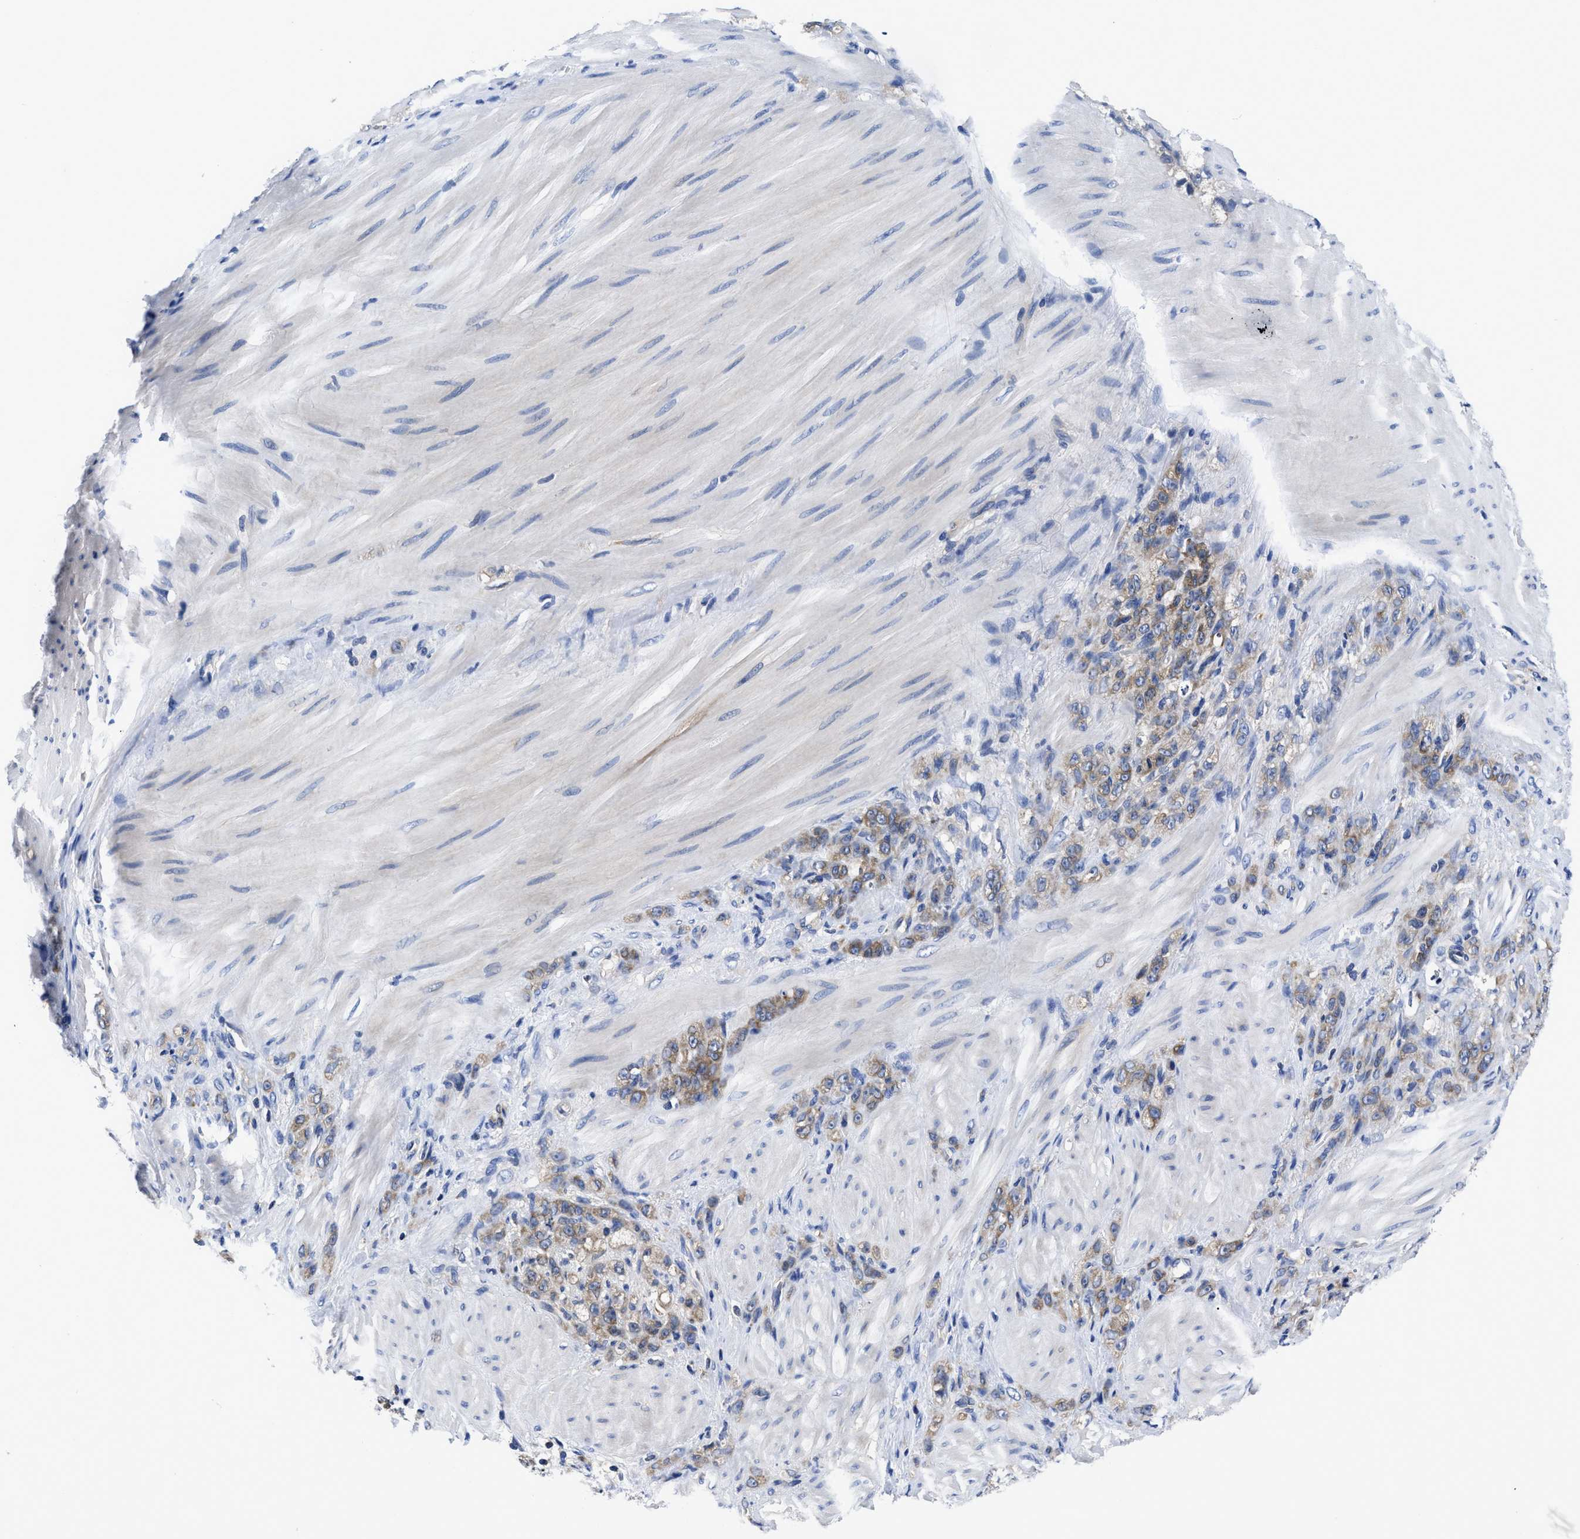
{"staining": {"intensity": "weak", "quantity": "25%-75%", "location": "cytoplasmic/membranous"}, "tissue": "stomach cancer", "cell_type": "Tumor cells", "image_type": "cancer", "snomed": [{"axis": "morphology", "description": "Normal tissue, NOS"}, {"axis": "morphology", "description": "Adenocarcinoma, NOS"}, {"axis": "topography", "description": "Stomach"}], "caption": "Adenocarcinoma (stomach) stained for a protein (brown) displays weak cytoplasmic/membranous positive expression in about 25%-75% of tumor cells.", "gene": "YARS1", "patient": {"sex": "male", "age": 82}}